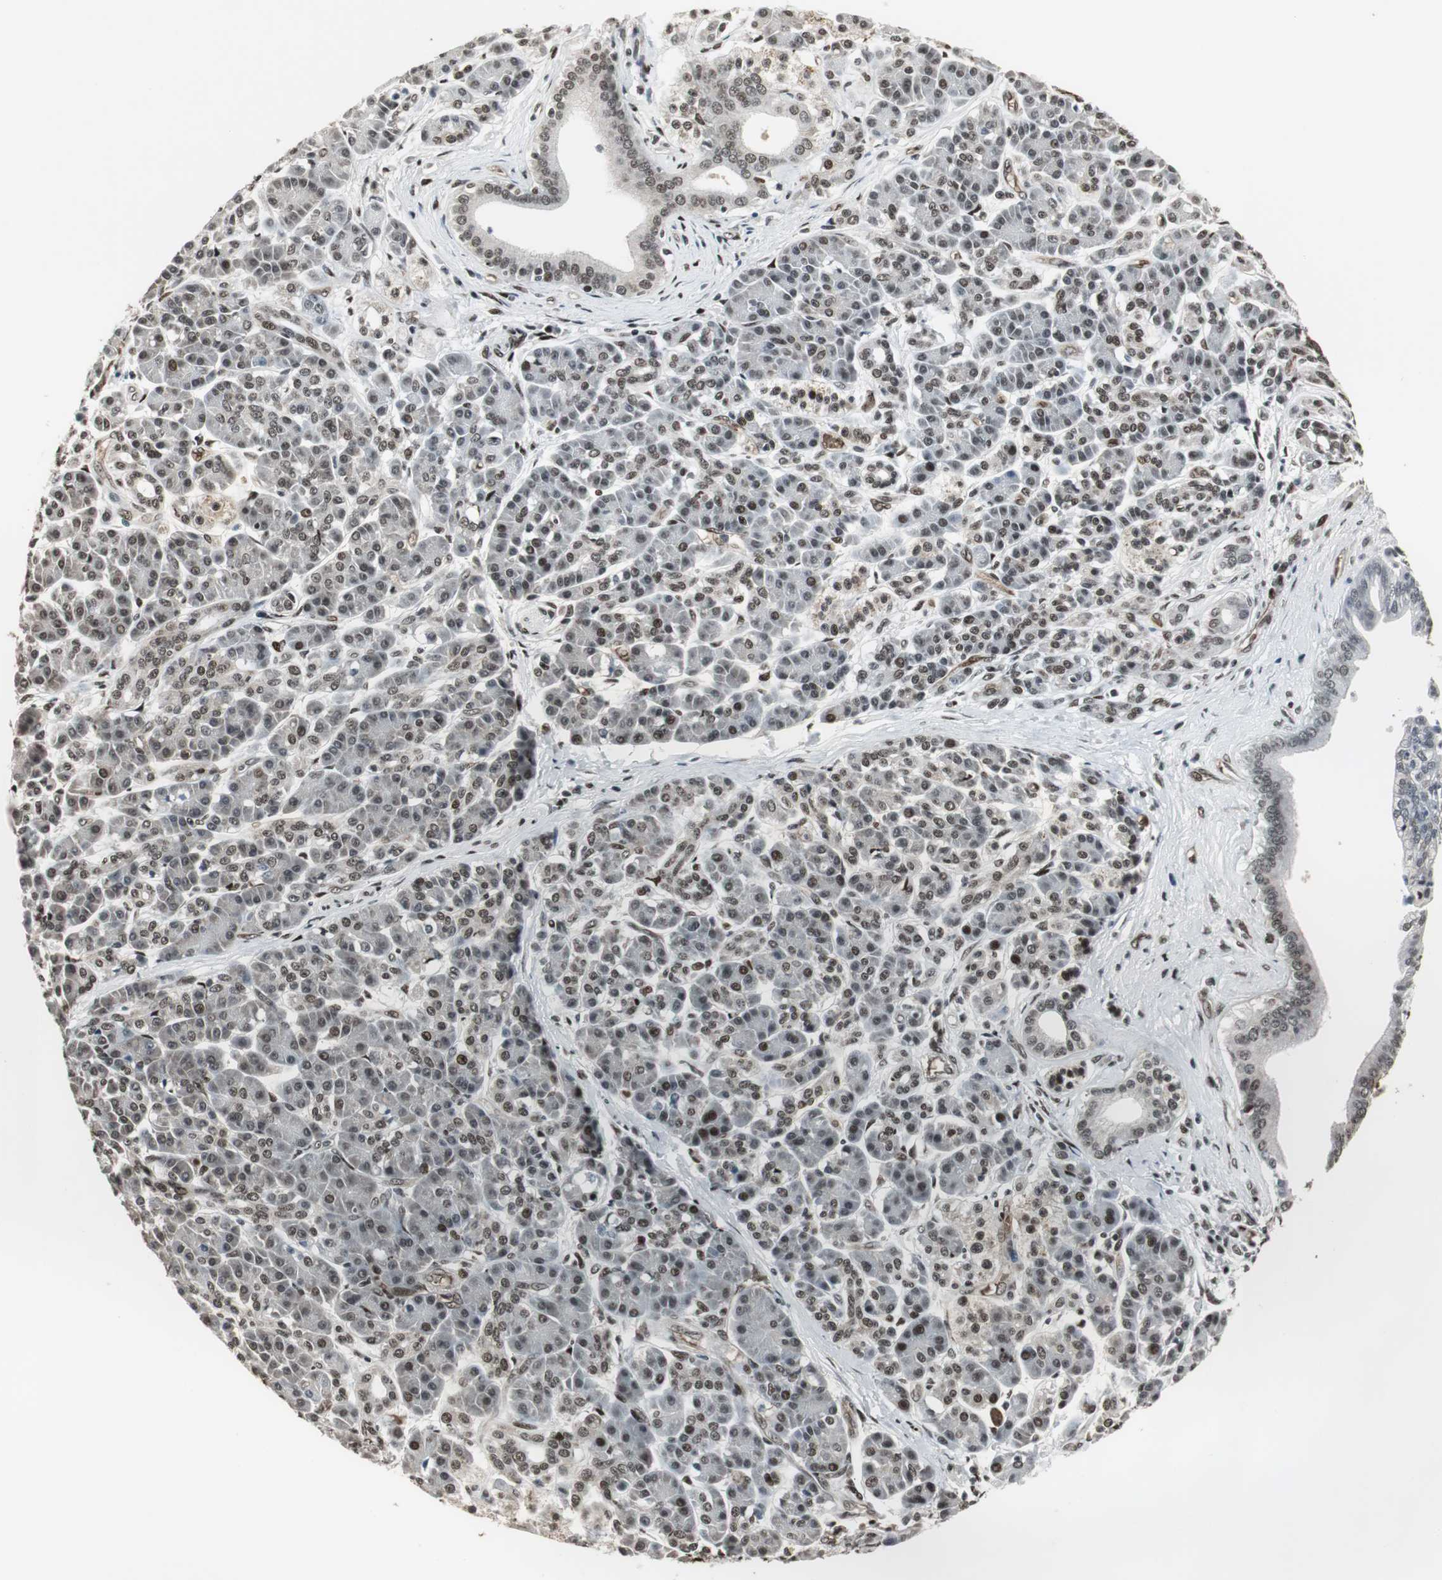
{"staining": {"intensity": "moderate", "quantity": "25%-75%", "location": "nuclear"}, "tissue": "pancreatic cancer", "cell_type": "Tumor cells", "image_type": "cancer", "snomed": [{"axis": "morphology", "description": "Adenocarcinoma, NOS"}, {"axis": "topography", "description": "Pancreas"}], "caption": "A brown stain labels moderate nuclear expression of a protein in human pancreatic cancer tumor cells.", "gene": "TAF5", "patient": {"sex": "male", "age": 59}}